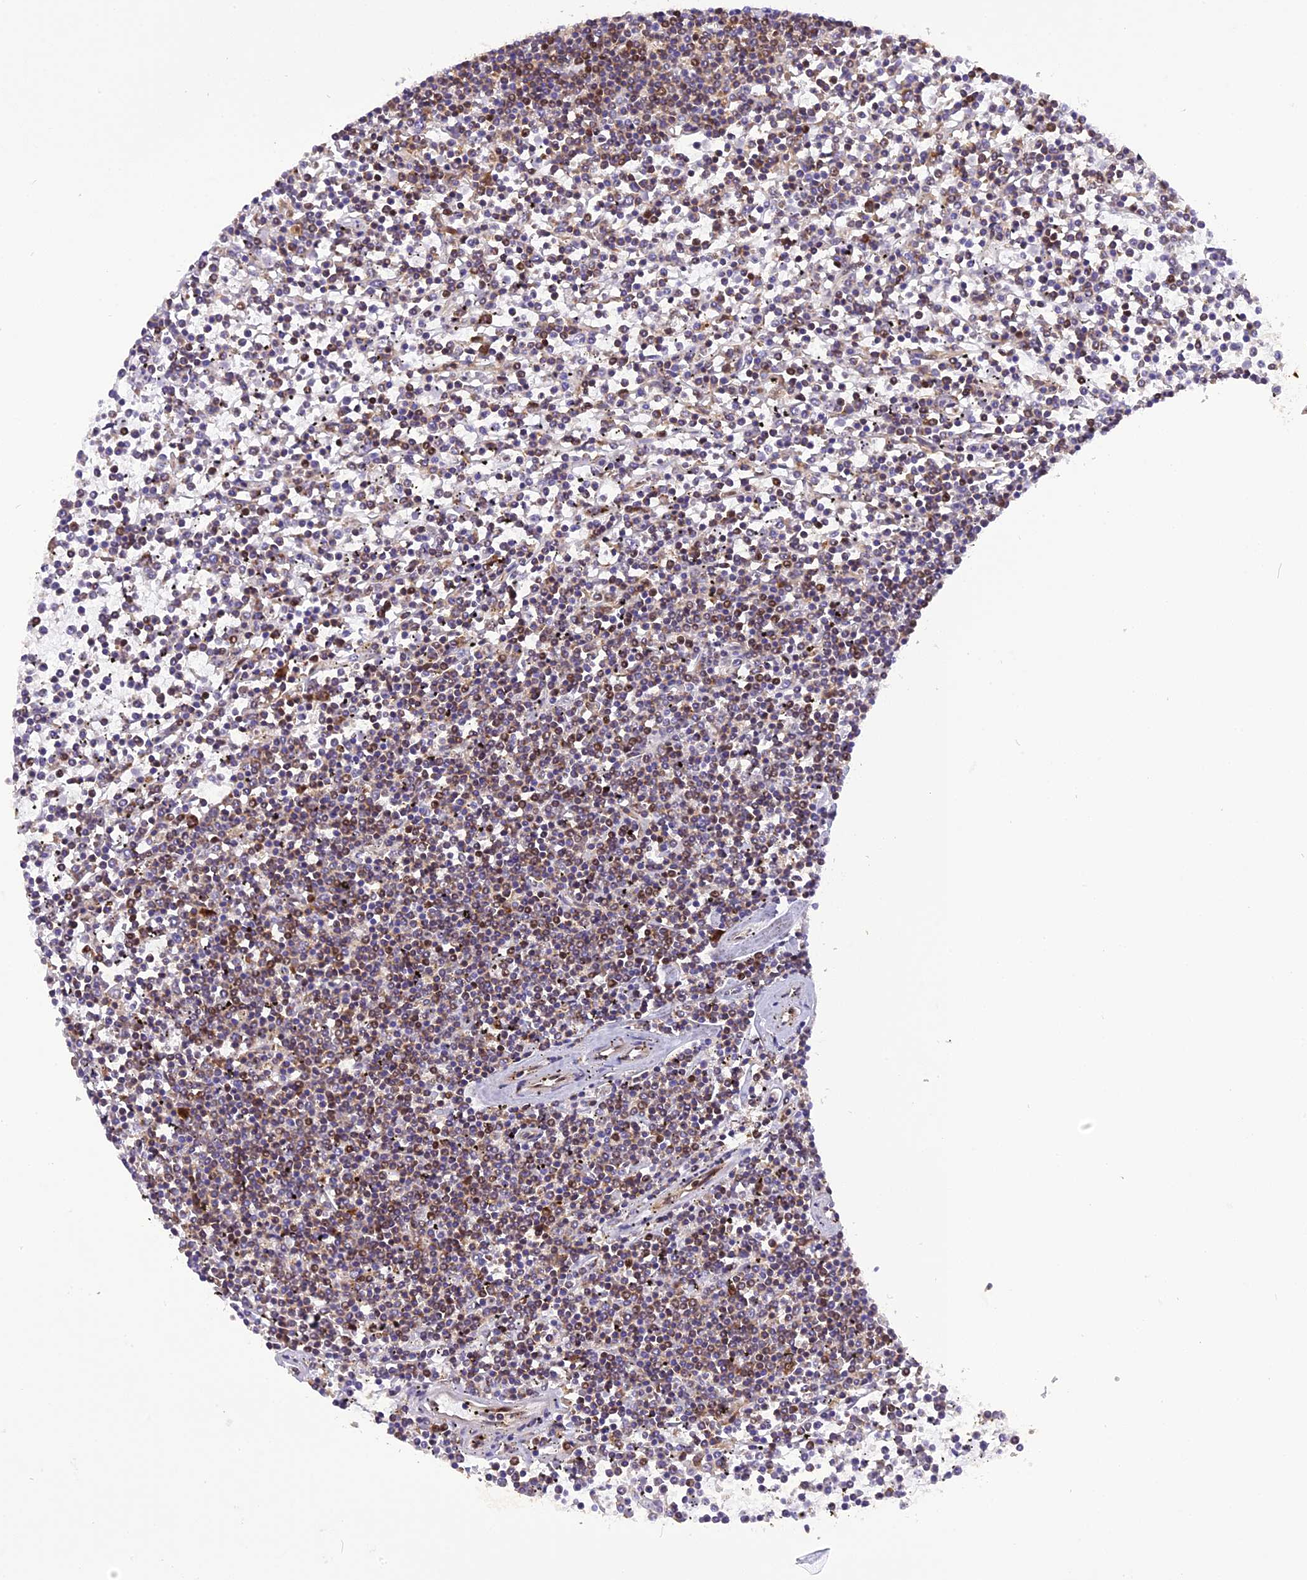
{"staining": {"intensity": "moderate", "quantity": "<25%", "location": "nuclear"}, "tissue": "lymphoma", "cell_type": "Tumor cells", "image_type": "cancer", "snomed": [{"axis": "morphology", "description": "Malignant lymphoma, non-Hodgkin's type, Low grade"}, {"axis": "topography", "description": "Spleen"}], "caption": "This photomicrograph demonstrates lymphoma stained with immunohistochemistry (IHC) to label a protein in brown. The nuclear of tumor cells show moderate positivity for the protein. Nuclei are counter-stained blue.", "gene": "MICALL1", "patient": {"sex": "female", "age": 19}}